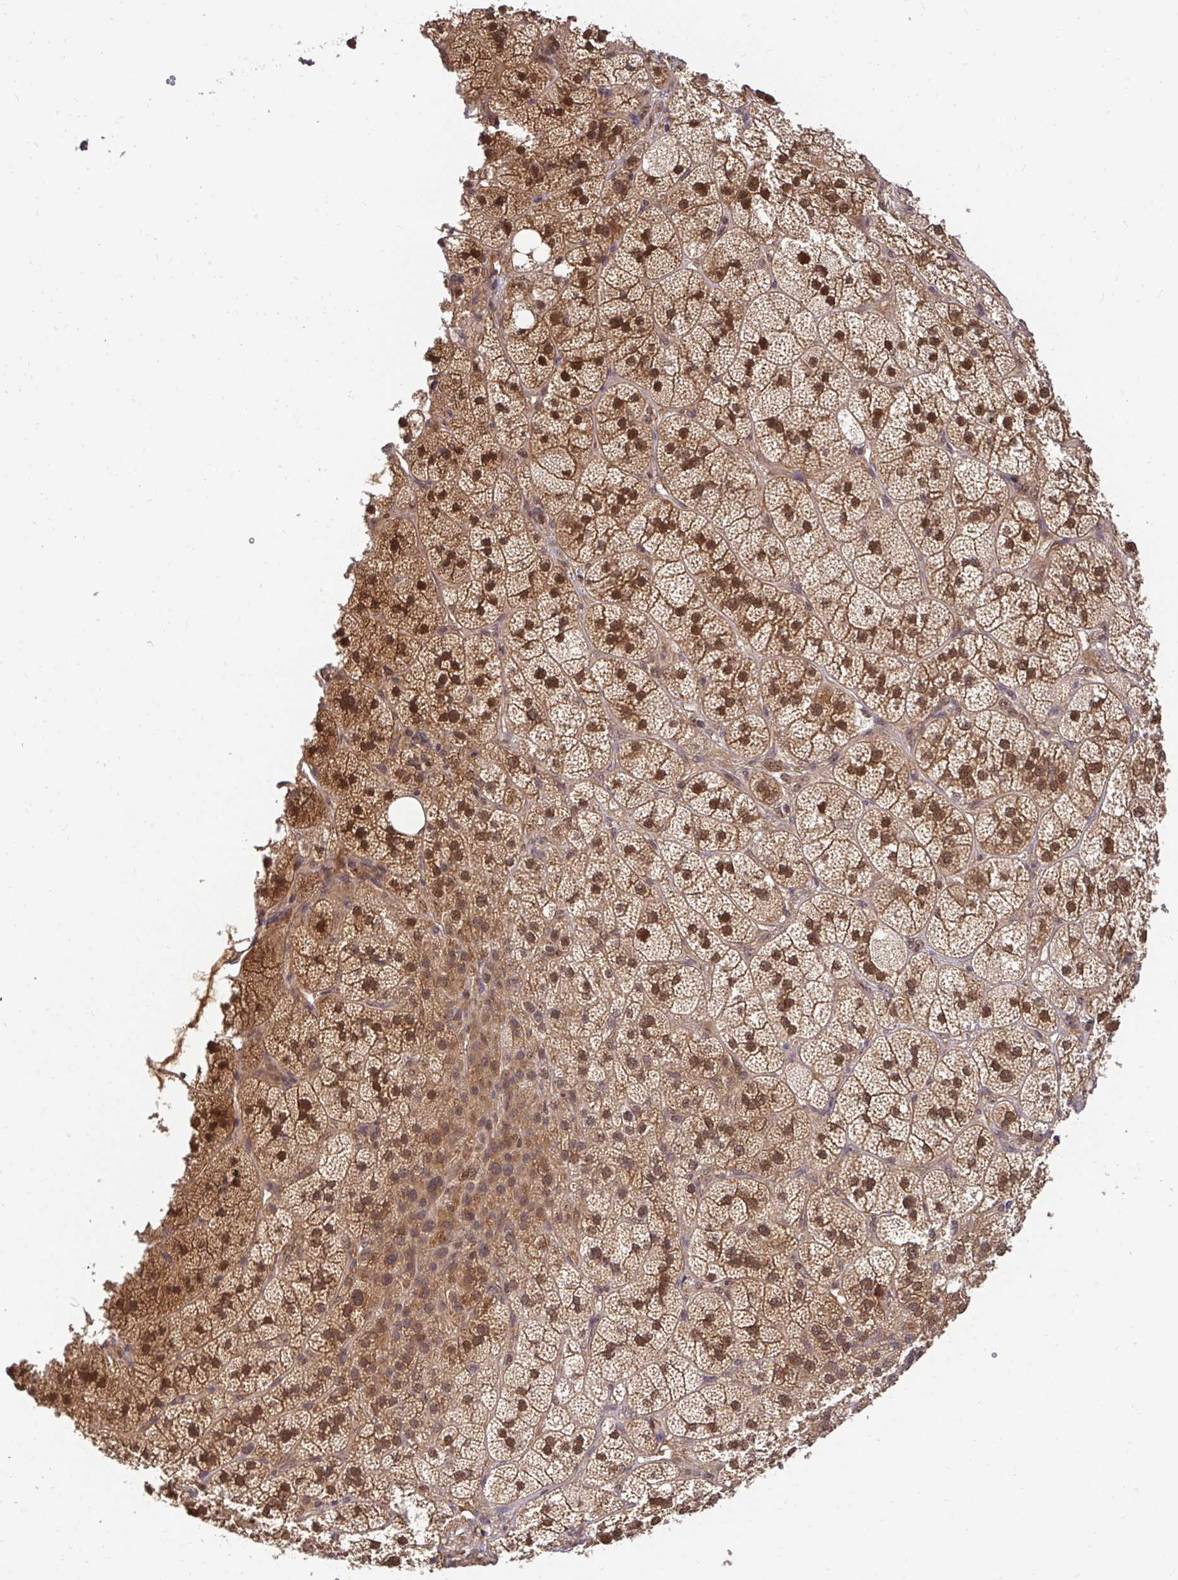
{"staining": {"intensity": "moderate", "quantity": ">75%", "location": "cytoplasmic/membranous,nuclear"}, "tissue": "adrenal gland", "cell_type": "Glandular cells", "image_type": "normal", "snomed": [{"axis": "morphology", "description": "Normal tissue, NOS"}, {"axis": "topography", "description": "Adrenal gland"}], "caption": "This photomicrograph shows unremarkable adrenal gland stained with immunohistochemistry (IHC) to label a protein in brown. The cytoplasmic/membranous,nuclear of glandular cells show moderate positivity for the protein. Nuclei are counter-stained blue.", "gene": "PSMA4", "patient": {"sex": "female", "age": 60}}